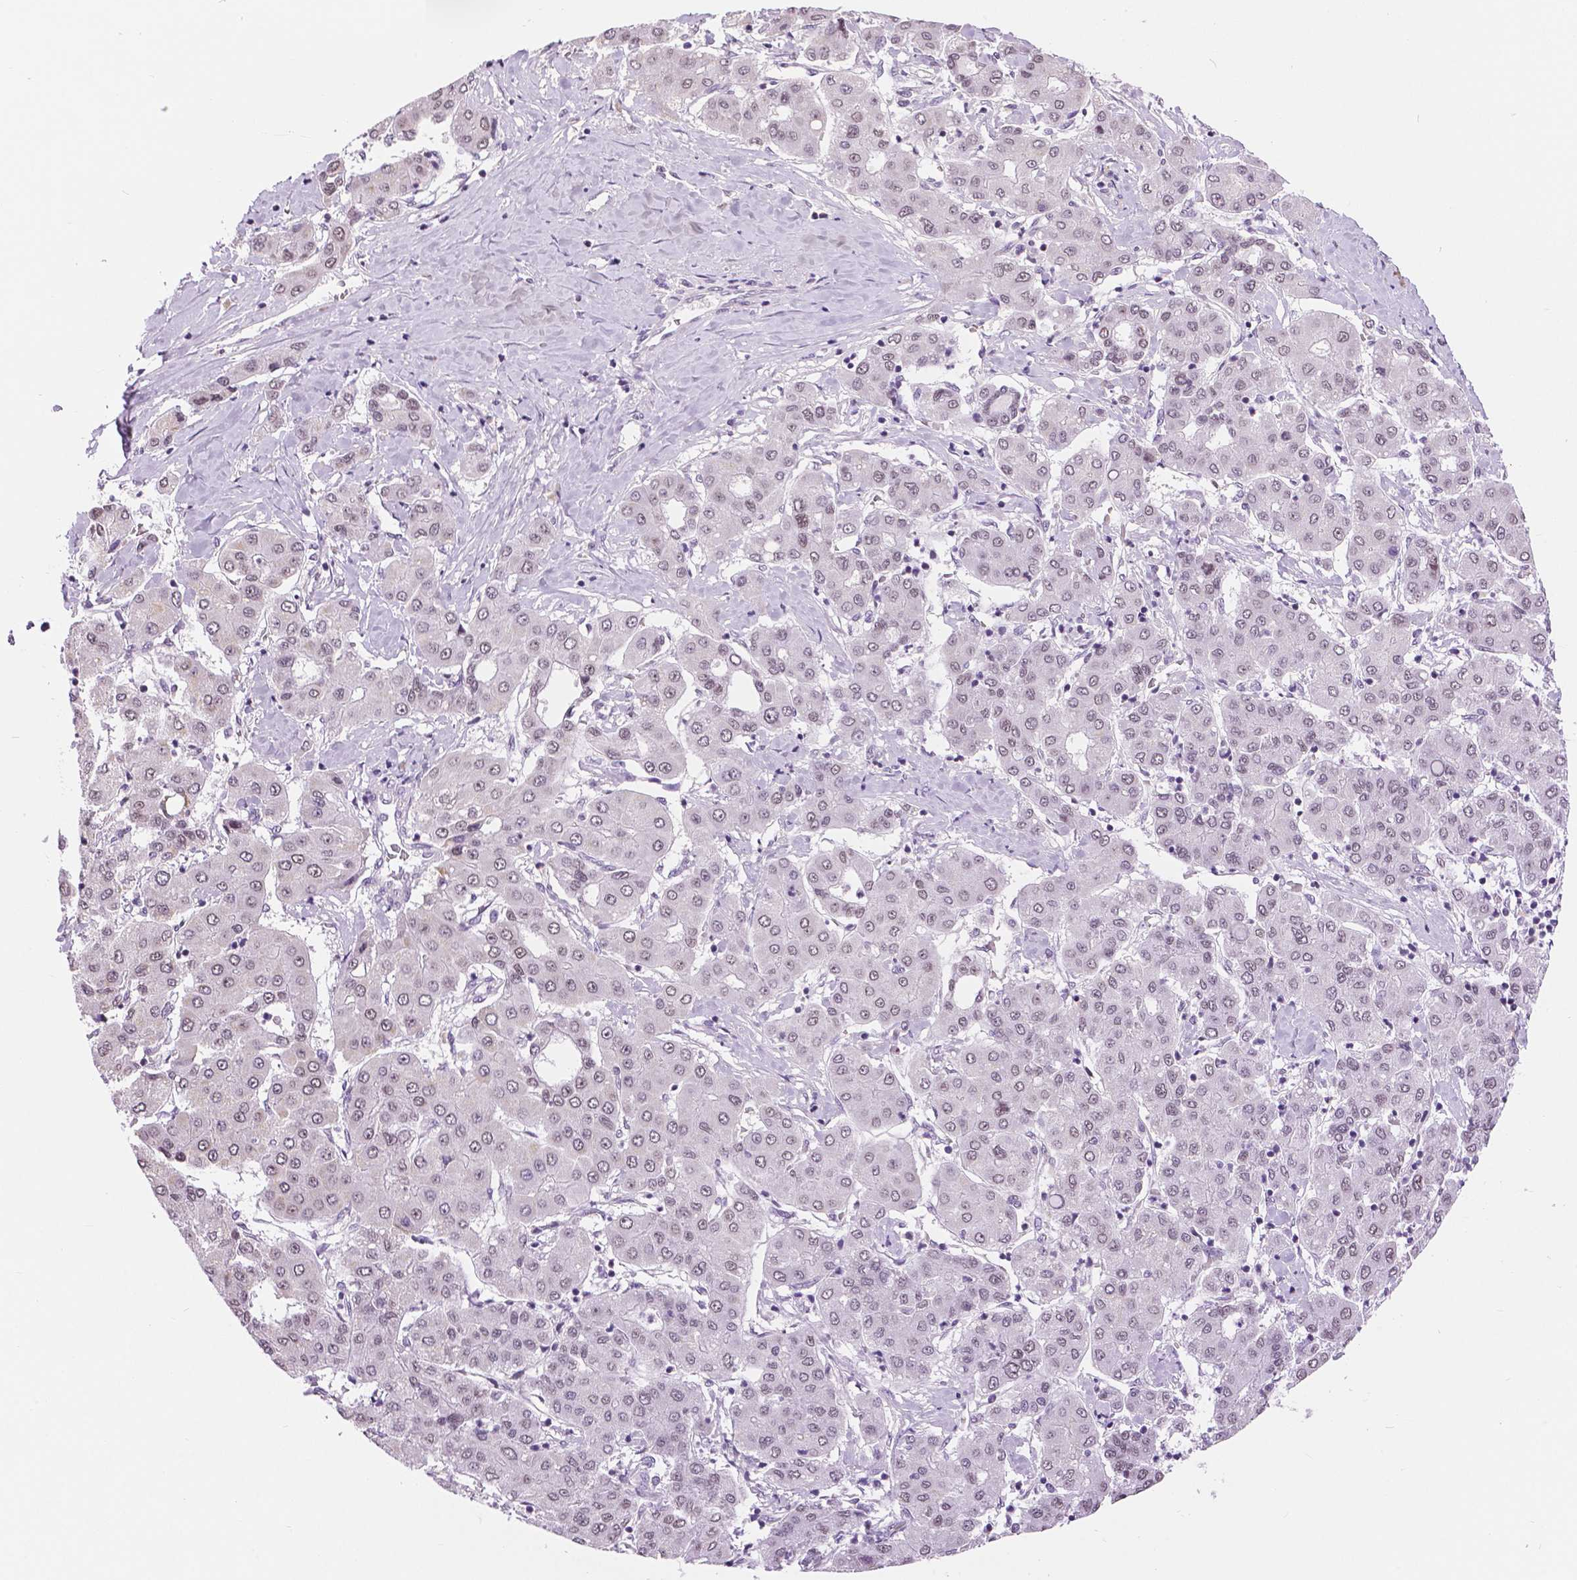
{"staining": {"intensity": "weak", "quantity": "25%-75%", "location": "nuclear"}, "tissue": "liver cancer", "cell_type": "Tumor cells", "image_type": "cancer", "snomed": [{"axis": "morphology", "description": "Carcinoma, Hepatocellular, NOS"}, {"axis": "topography", "description": "Liver"}], "caption": "Protein expression analysis of liver cancer exhibits weak nuclear positivity in approximately 25%-75% of tumor cells.", "gene": "NHP2", "patient": {"sex": "male", "age": 65}}